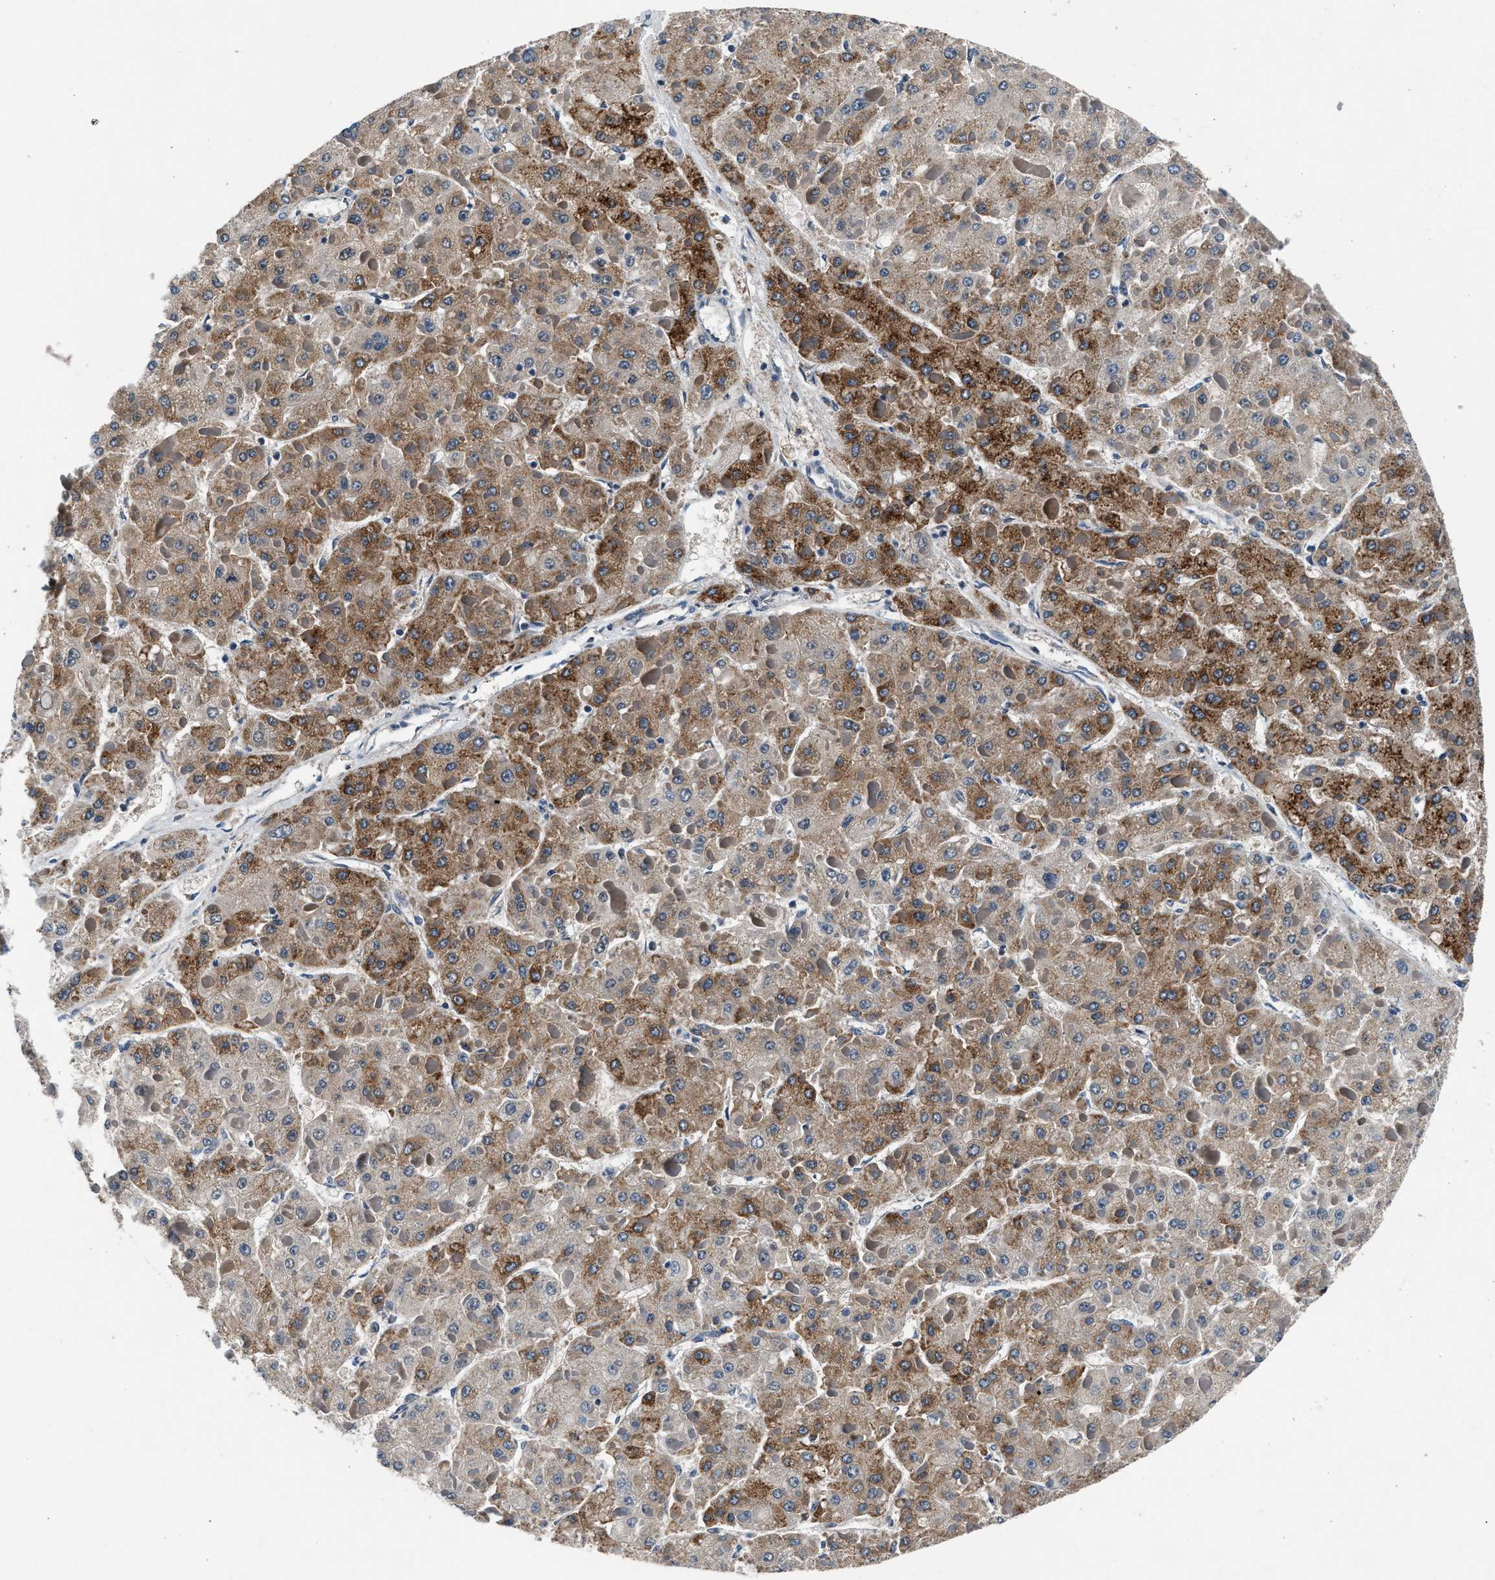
{"staining": {"intensity": "moderate", "quantity": ">75%", "location": "cytoplasmic/membranous"}, "tissue": "liver cancer", "cell_type": "Tumor cells", "image_type": "cancer", "snomed": [{"axis": "morphology", "description": "Carcinoma, Hepatocellular, NOS"}, {"axis": "topography", "description": "Liver"}], "caption": "Protein expression analysis of human liver cancer (hepatocellular carcinoma) reveals moderate cytoplasmic/membranous staining in about >75% of tumor cells.", "gene": "DENND6B", "patient": {"sex": "female", "age": 73}}